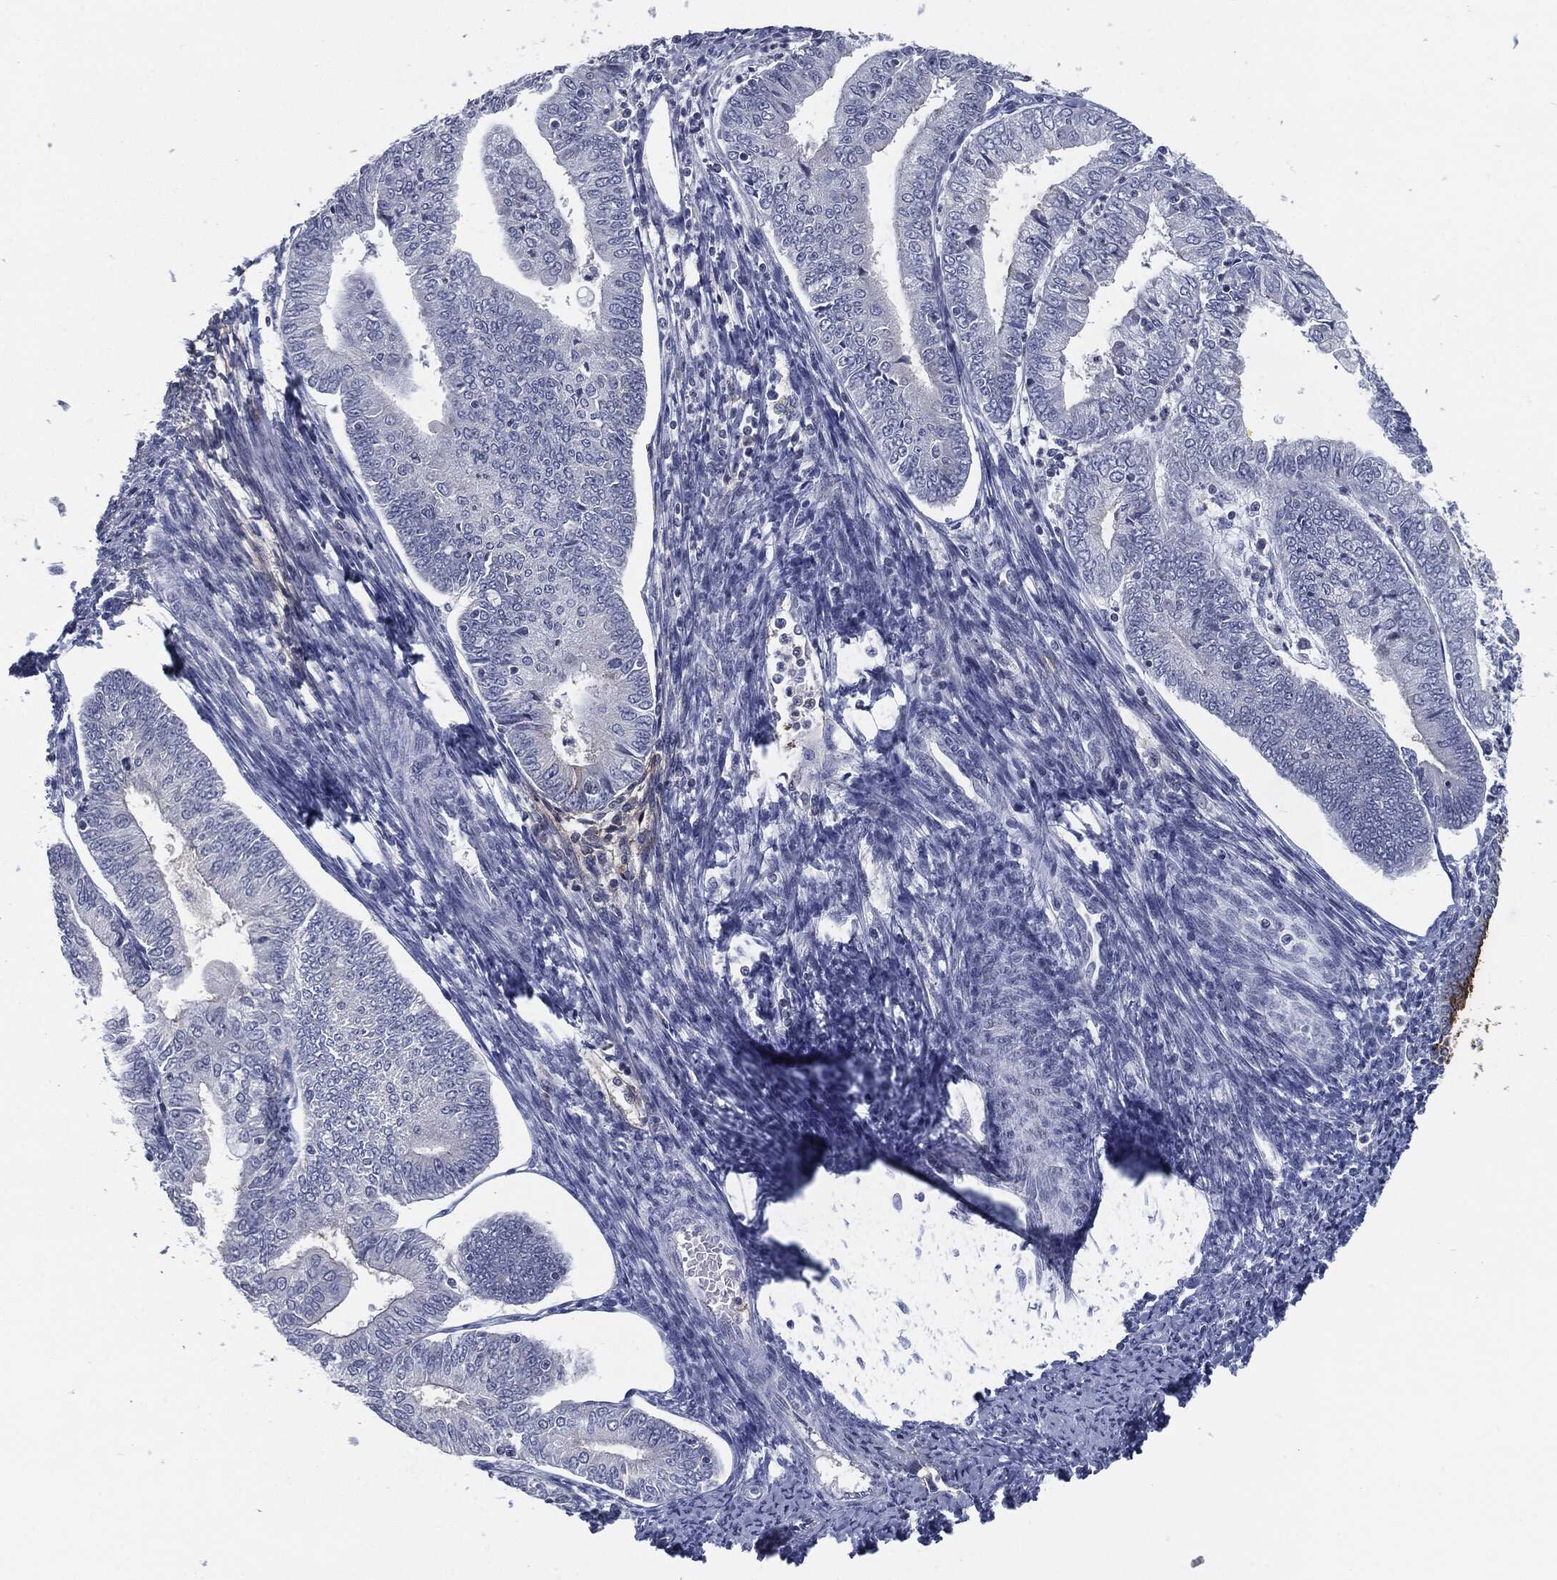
{"staining": {"intensity": "negative", "quantity": "none", "location": "none"}, "tissue": "endometrial cancer", "cell_type": "Tumor cells", "image_type": "cancer", "snomed": [{"axis": "morphology", "description": "Adenocarcinoma, NOS"}, {"axis": "topography", "description": "Endometrium"}], "caption": "Tumor cells are negative for brown protein staining in endometrial adenocarcinoma. (DAB immunohistochemistry with hematoxylin counter stain).", "gene": "PROM1", "patient": {"sex": "female", "age": 56}}